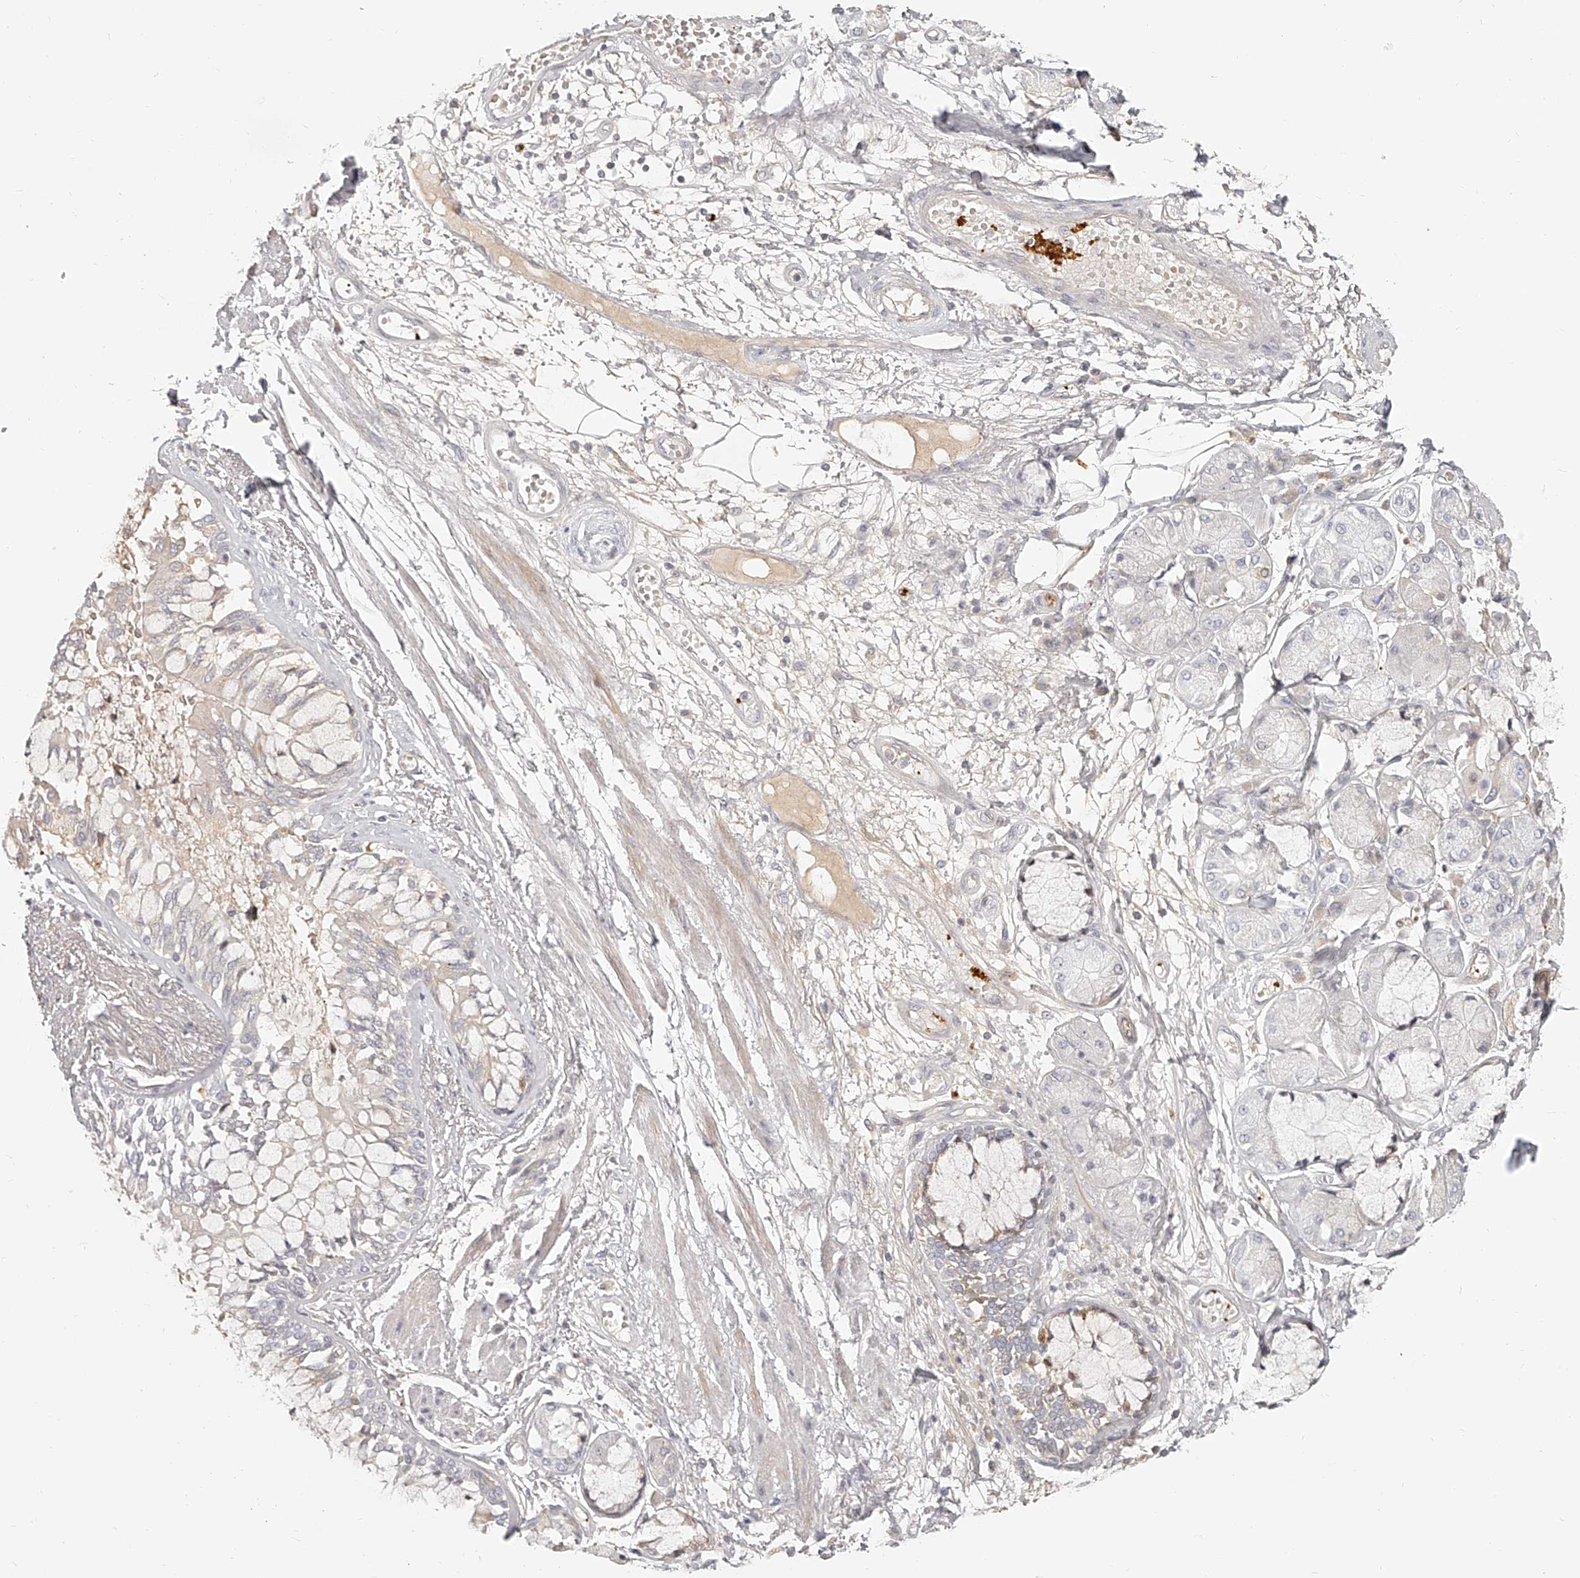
{"staining": {"intensity": "negative", "quantity": "none", "location": "none"}, "tissue": "adipose tissue", "cell_type": "Adipocytes", "image_type": "normal", "snomed": [{"axis": "morphology", "description": "Normal tissue, NOS"}, {"axis": "topography", "description": "Bronchus"}], "caption": "Adipose tissue was stained to show a protein in brown. There is no significant staining in adipocytes. The staining is performed using DAB brown chromogen with nuclei counter-stained in using hematoxylin.", "gene": "ITGB3", "patient": {"sex": "male", "age": 66}}